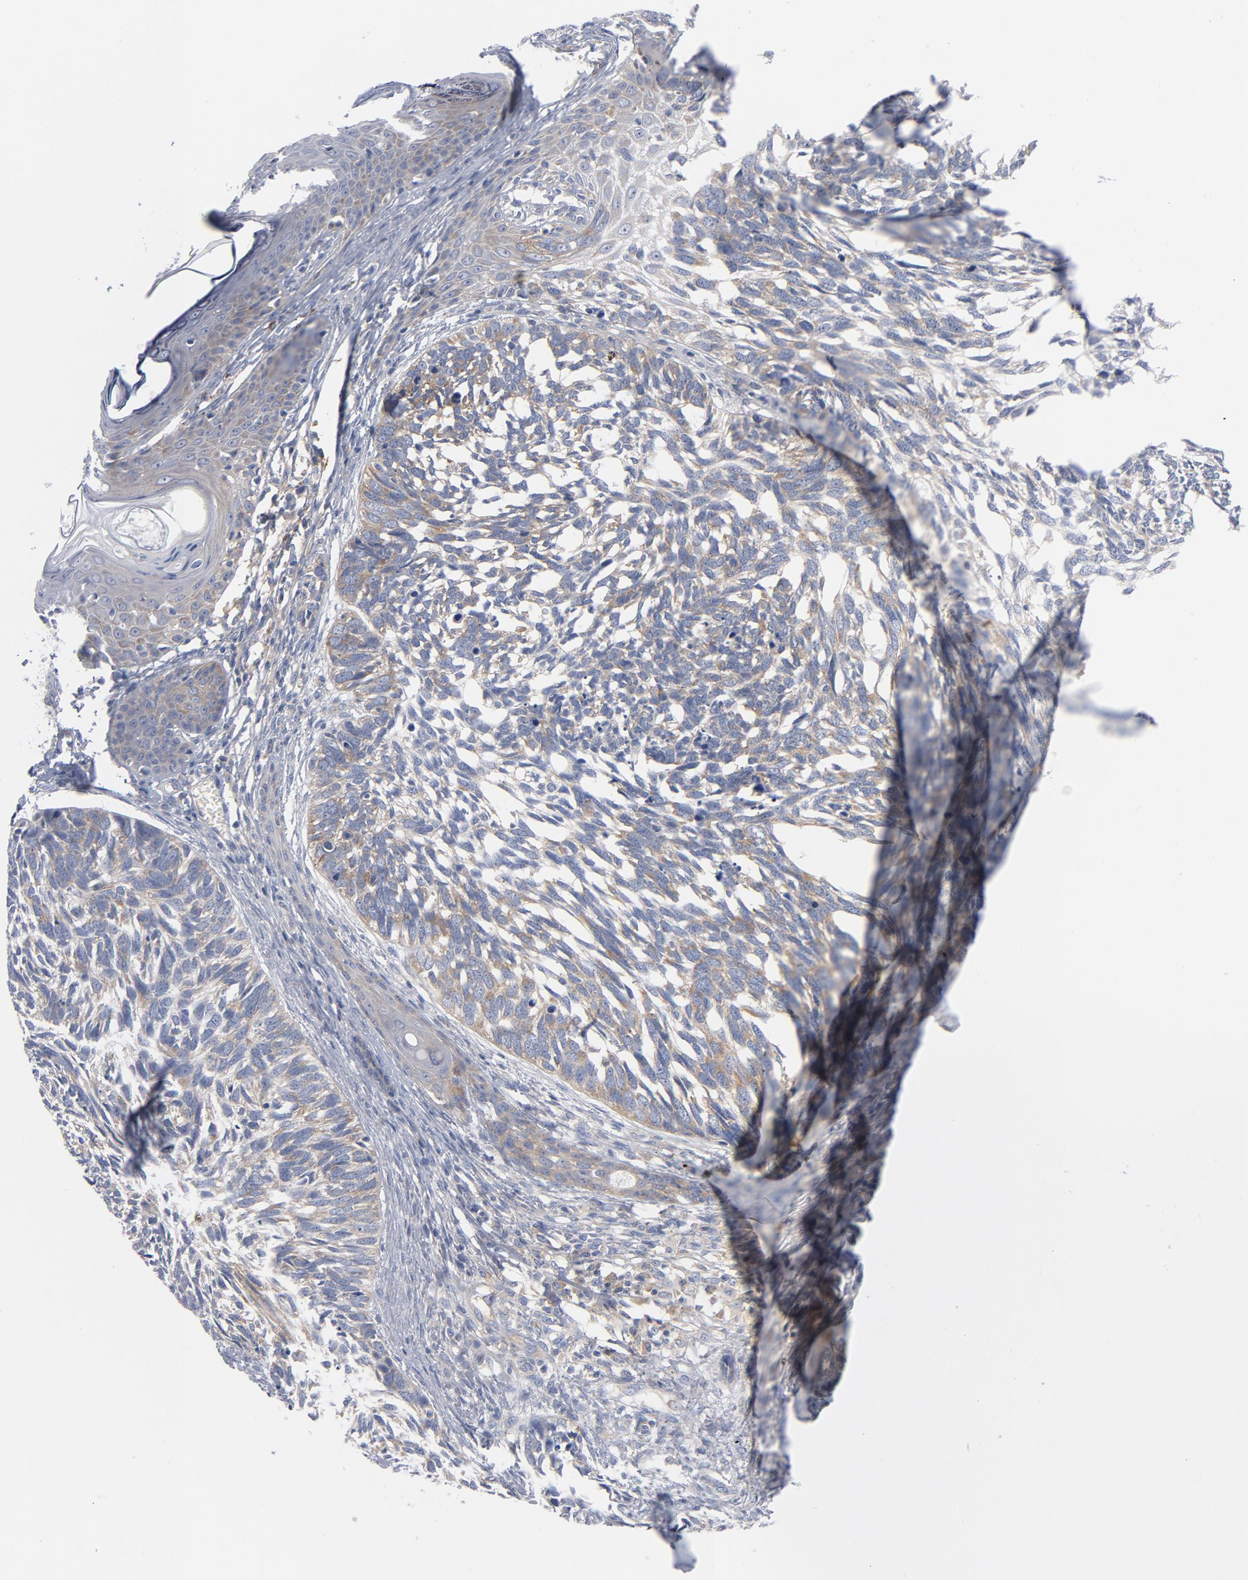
{"staining": {"intensity": "moderate", "quantity": "<25%", "location": "cytoplasmic/membranous"}, "tissue": "skin cancer", "cell_type": "Tumor cells", "image_type": "cancer", "snomed": [{"axis": "morphology", "description": "Basal cell carcinoma"}, {"axis": "topography", "description": "Skin"}], "caption": "Skin basal cell carcinoma tissue displays moderate cytoplasmic/membranous staining in about <25% of tumor cells, visualized by immunohistochemistry.", "gene": "CD86", "patient": {"sex": "male", "age": 63}}